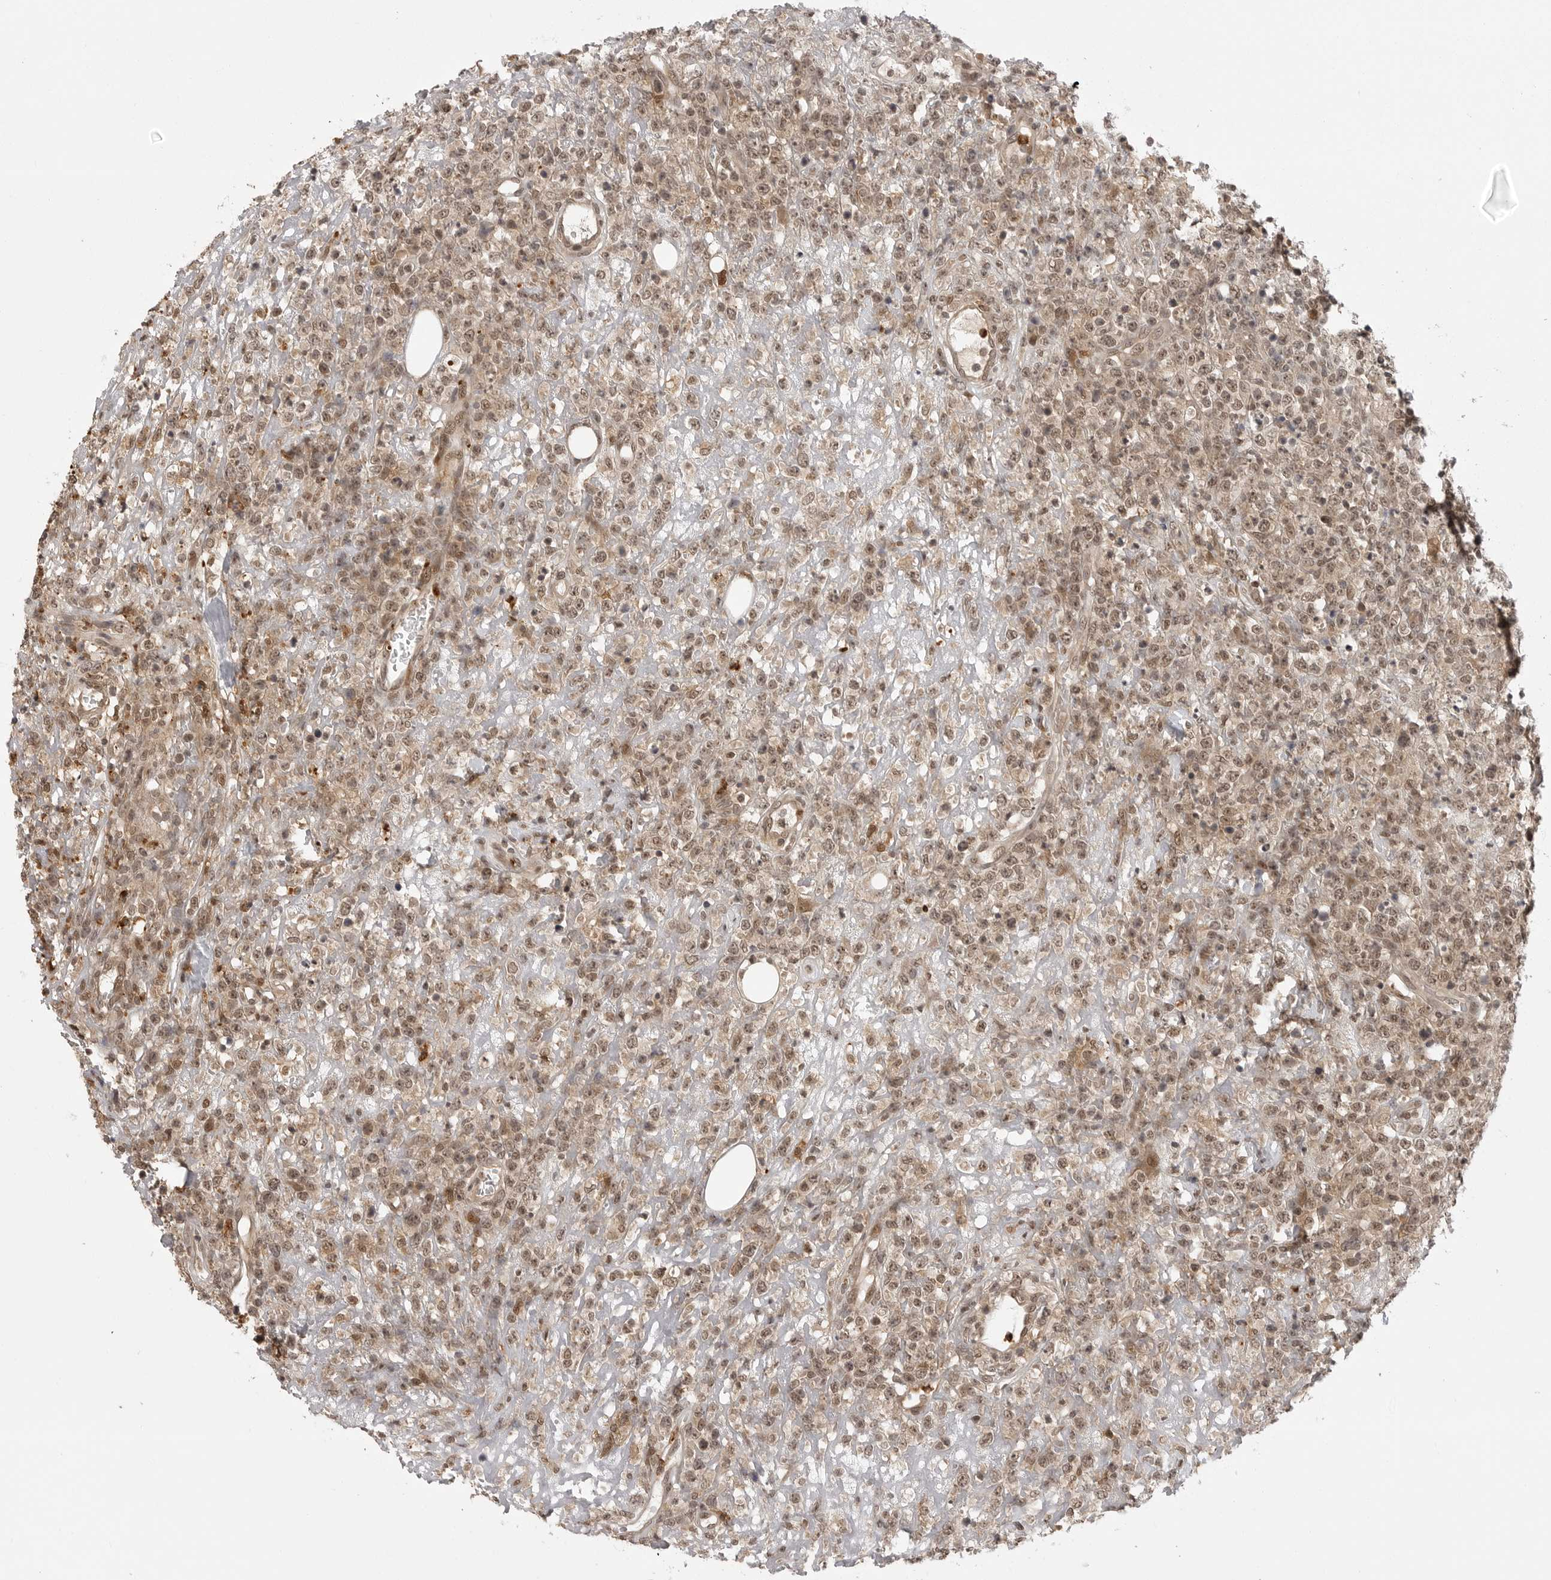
{"staining": {"intensity": "strong", "quantity": "25%-75%", "location": "cytoplasmic/membranous,nuclear"}, "tissue": "lymphoma", "cell_type": "Tumor cells", "image_type": "cancer", "snomed": [{"axis": "morphology", "description": "Malignant lymphoma, non-Hodgkin's type, High grade"}, {"axis": "topography", "description": "Colon"}], "caption": "There is high levels of strong cytoplasmic/membranous and nuclear positivity in tumor cells of malignant lymphoma, non-Hodgkin's type (high-grade), as demonstrated by immunohistochemical staining (brown color).", "gene": "PEG3", "patient": {"sex": "female", "age": 53}}